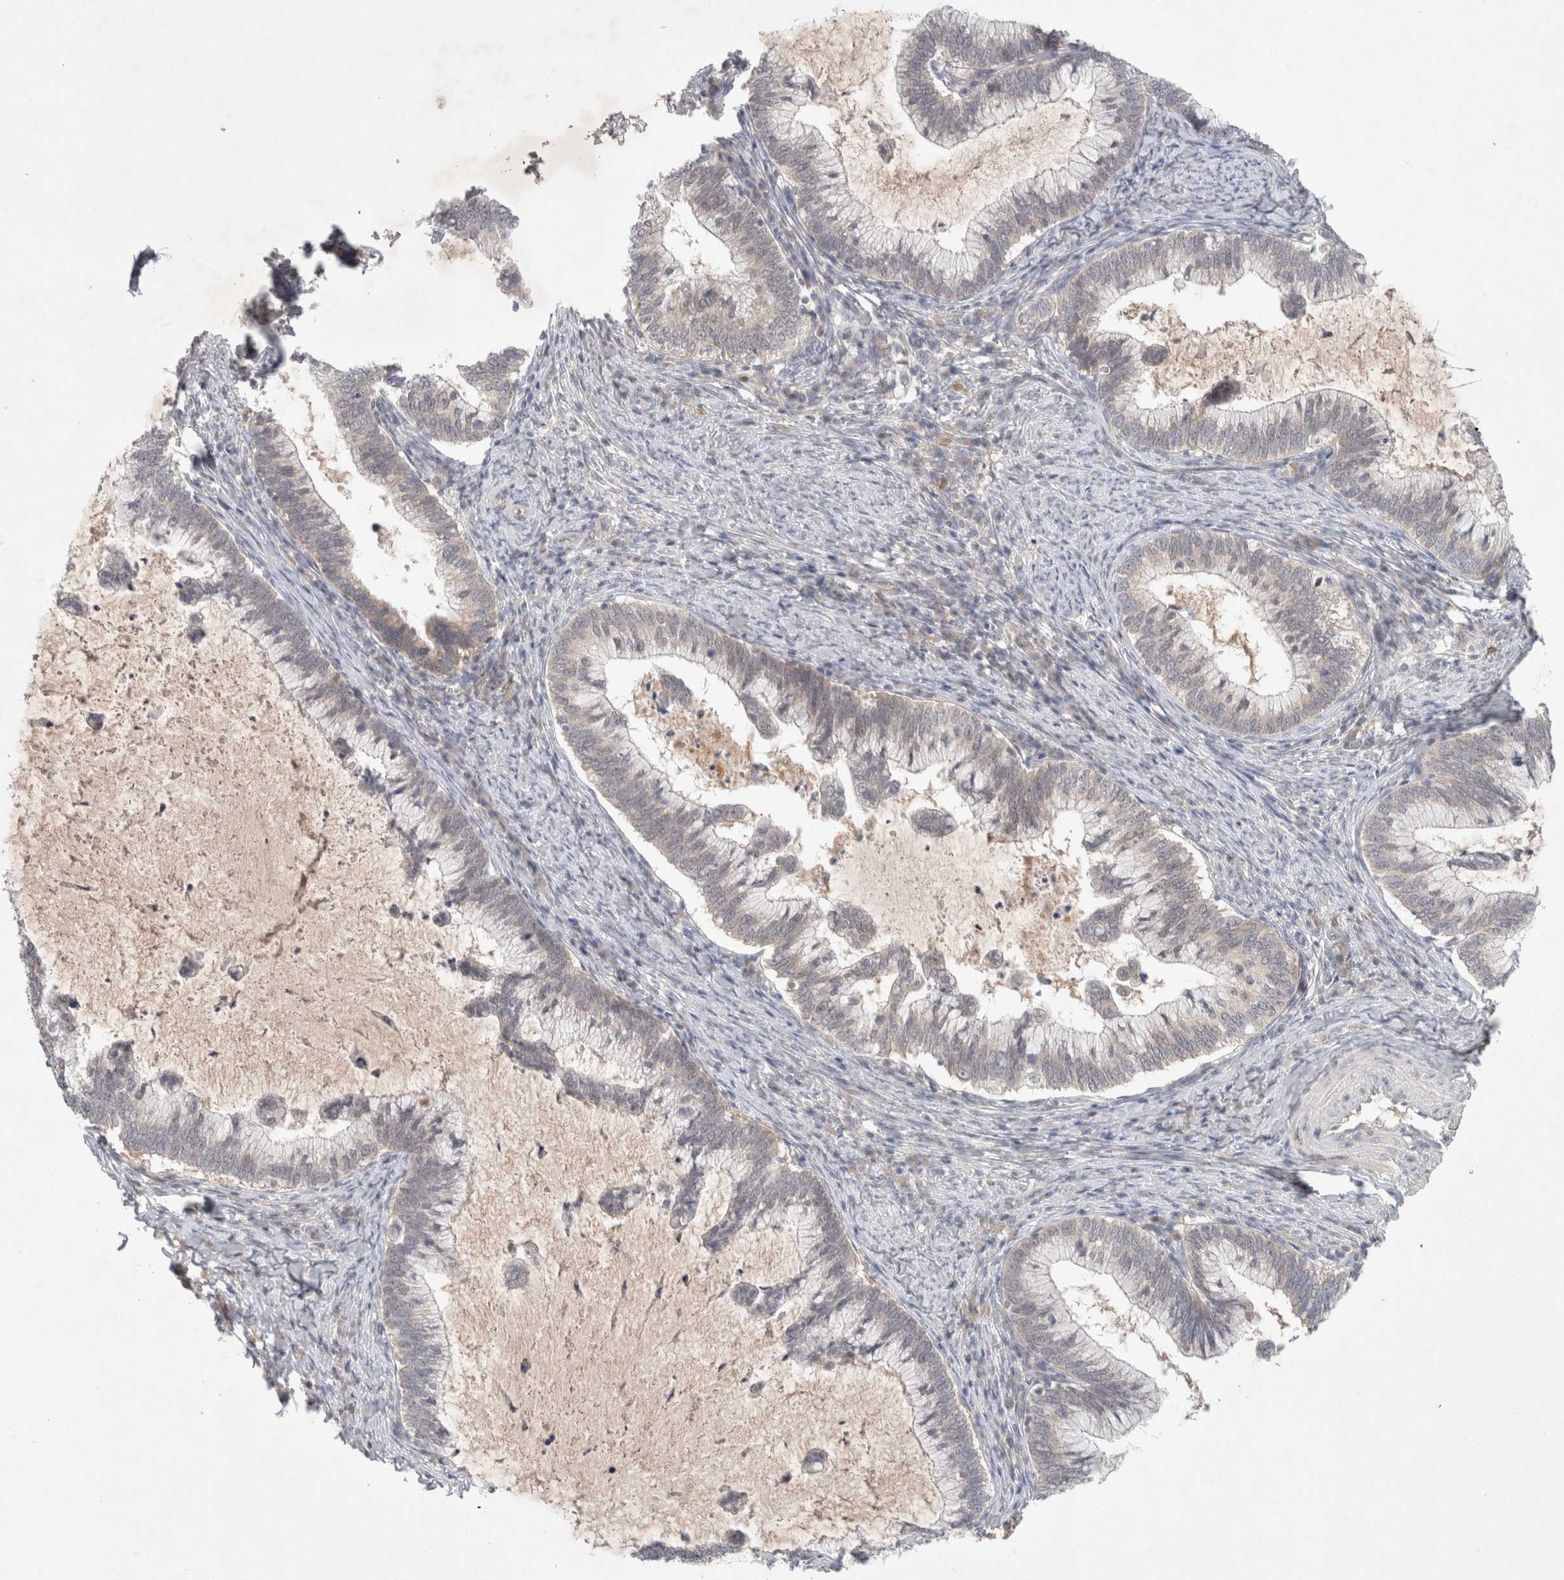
{"staining": {"intensity": "negative", "quantity": "none", "location": "none"}, "tissue": "cervical cancer", "cell_type": "Tumor cells", "image_type": "cancer", "snomed": [{"axis": "morphology", "description": "Adenocarcinoma, NOS"}, {"axis": "topography", "description": "Cervix"}], "caption": "The immunohistochemistry (IHC) image has no significant positivity in tumor cells of cervical cancer (adenocarcinoma) tissue.", "gene": "RASAL2", "patient": {"sex": "female", "age": 36}}